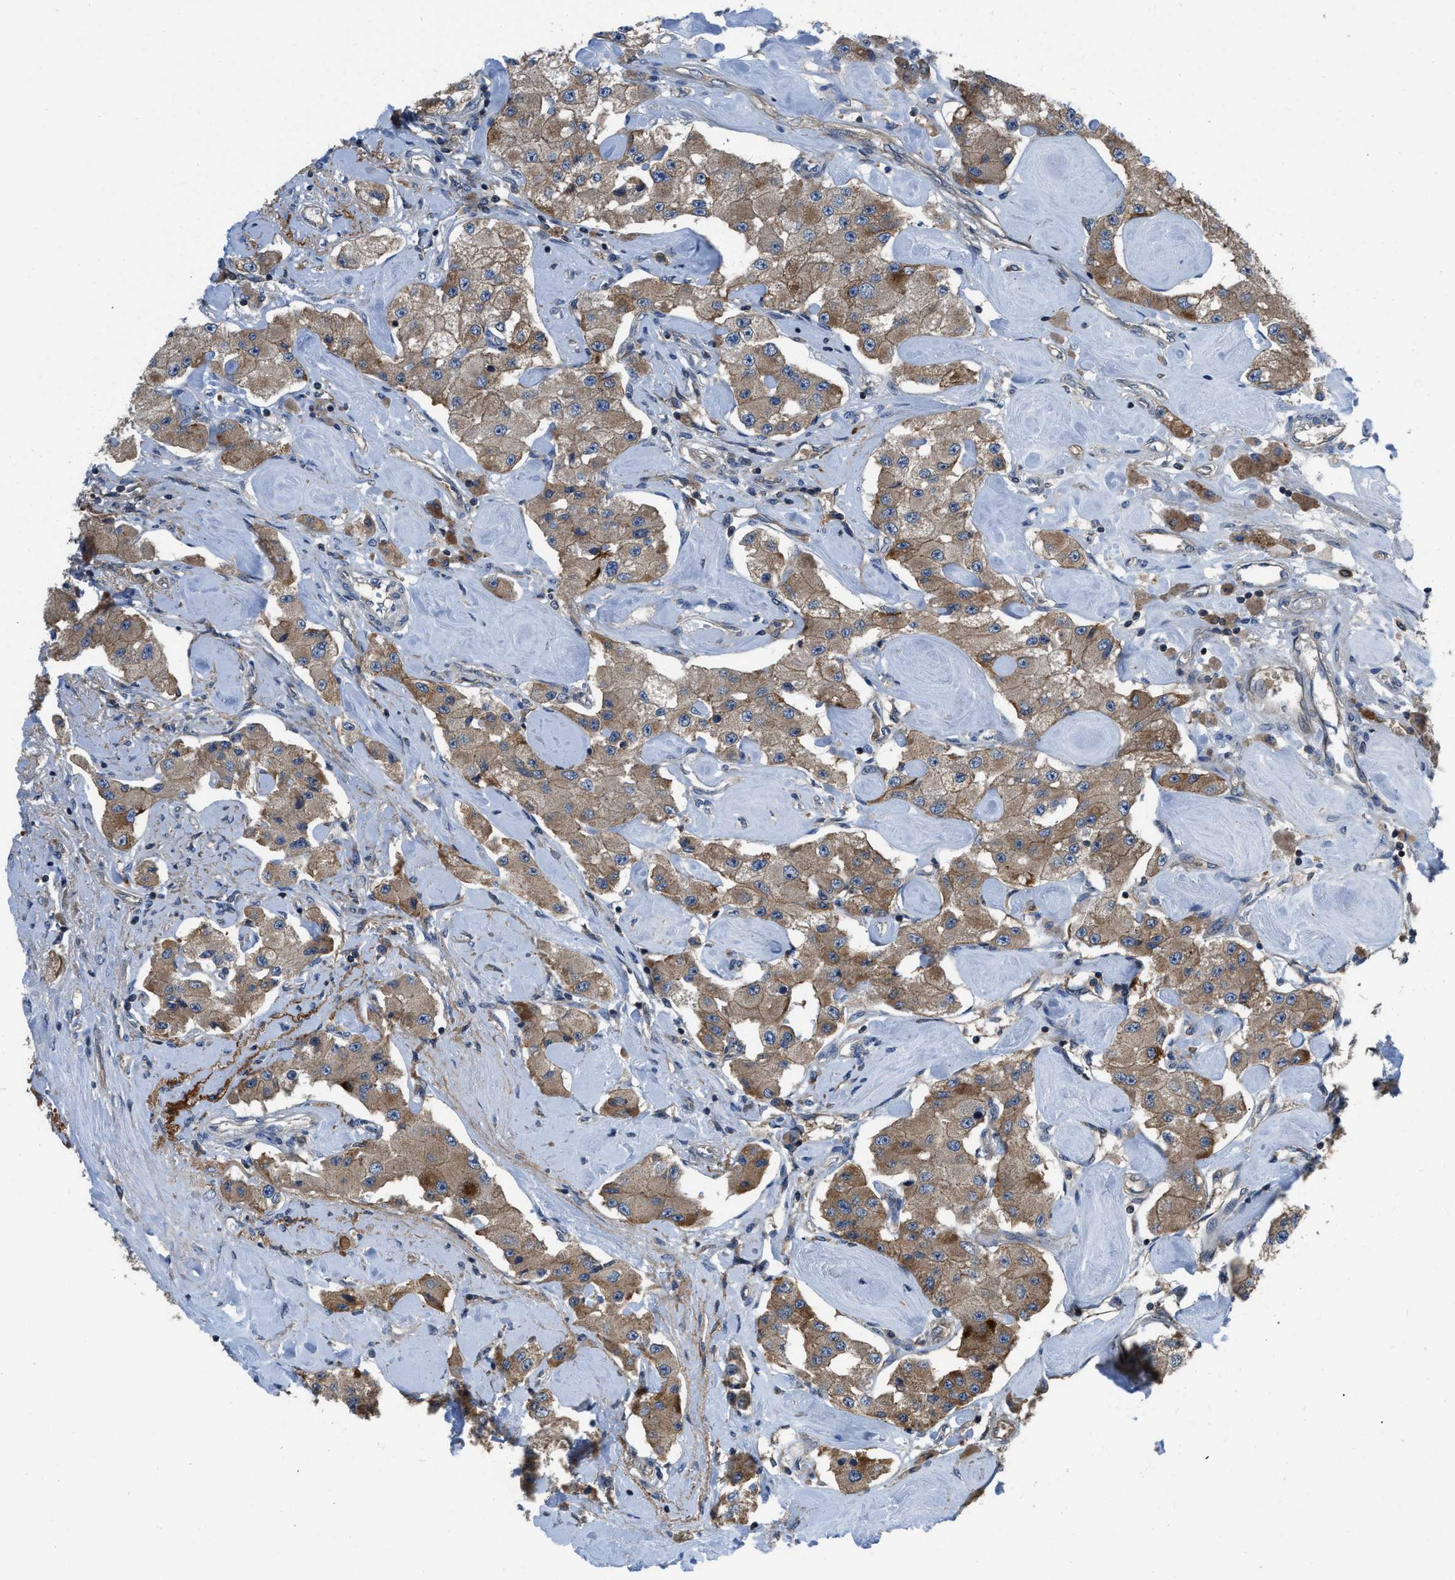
{"staining": {"intensity": "moderate", "quantity": ">75%", "location": "cytoplasmic/membranous"}, "tissue": "carcinoid", "cell_type": "Tumor cells", "image_type": "cancer", "snomed": [{"axis": "morphology", "description": "Carcinoid, malignant, NOS"}, {"axis": "topography", "description": "Pancreas"}], "caption": "The immunohistochemical stain shows moderate cytoplasmic/membranous positivity in tumor cells of malignant carcinoid tissue. The protein of interest is shown in brown color, while the nuclei are stained blue.", "gene": "USP25", "patient": {"sex": "male", "age": 41}}